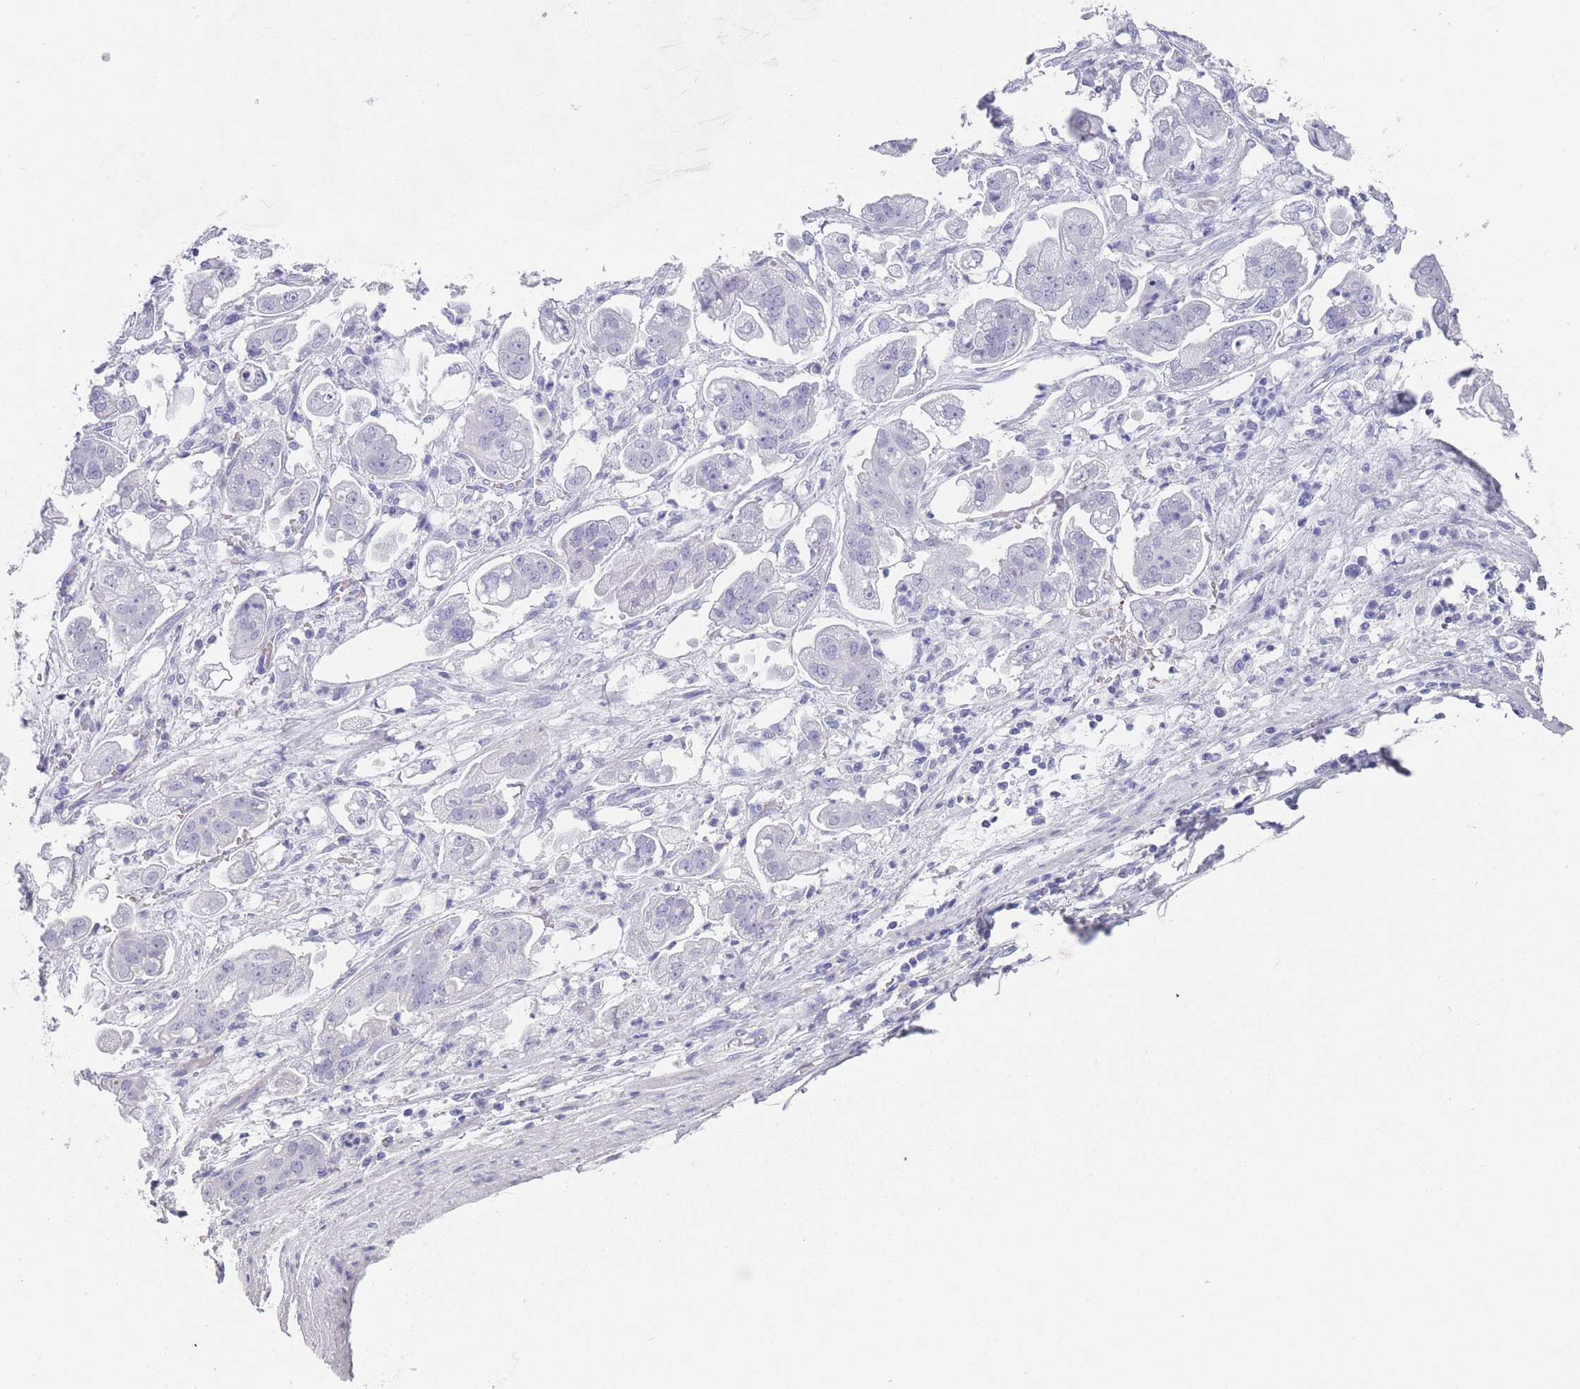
{"staining": {"intensity": "negative", "quantity": "none", "location": "none"}, "tissue": "stomach cancer", "cell_type": "Tumor cells", "image_type": "cancer", "snomed": [{"axis": "morphology", "description": "Adenocarcinoma, NOS"}, {"axis": "topography", "description": "Stomach"}], "caption": "A photomicrograph of human adenocarcinoma (stomach) is negative for staining in tumor cells.", "gene": "RAB2B", "patient": {"sex": "male", "age": 62}}